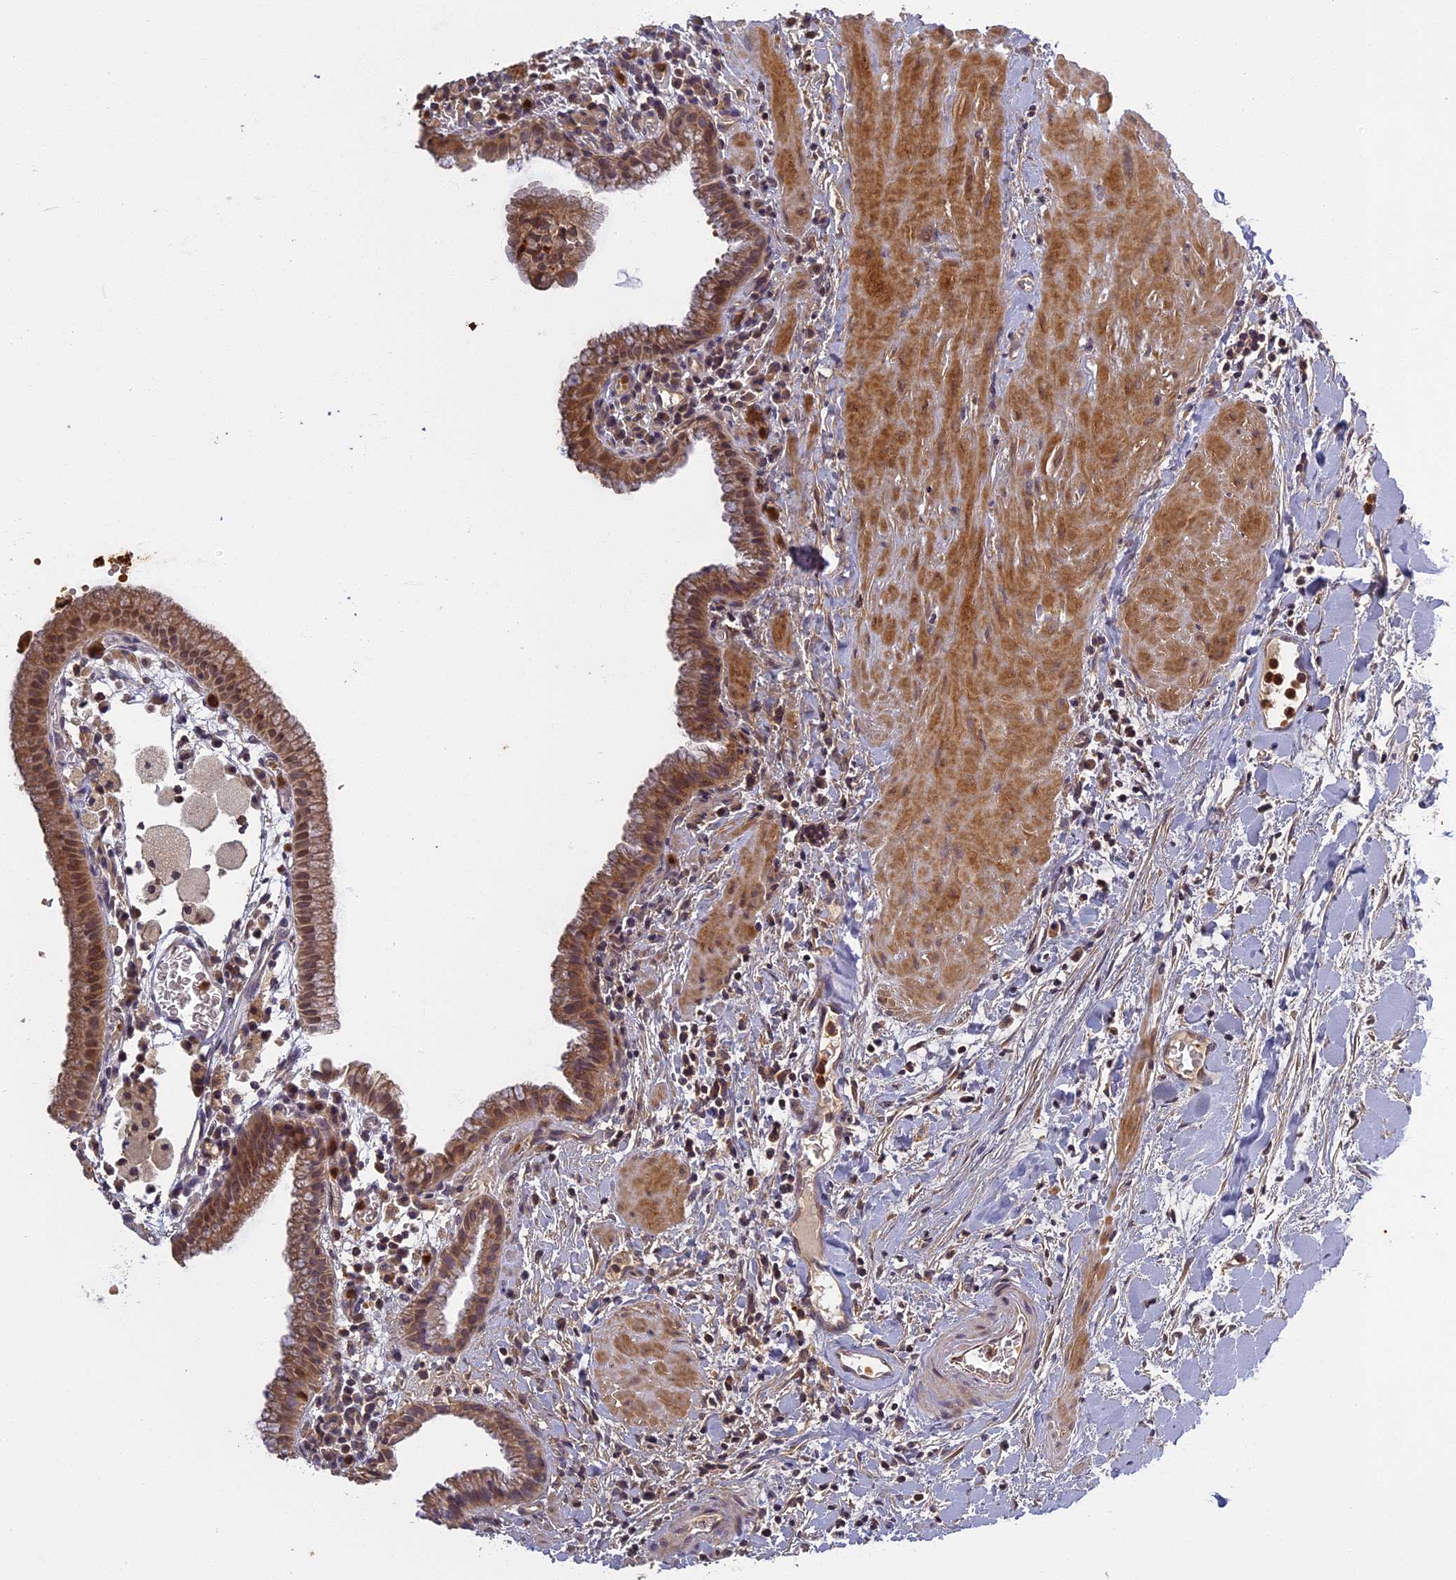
{"staining": {"intensity": "moderate", "quantity": ">75%", "location": "cytoplasmic/membranous,nuclear"}, "tissue": "gallbladder", "cell_type": "Glandular cells", "image_type": "normal", "snomed": [{"axis": "morphology", "description": "Normal tissue, NOS"}, {"axis": "topography", "description": "Gallbladder"}], "caption": "Immunohistochemistry (IHC) of unremarkable human gallbladder displays medium levels of moderate cytoplasmic/membranous,nuclear expression in approximately >75% of glandular cells. (DAB (3,3'-diaminobenzidine) IHC, brown staining for protein, blue staining for nuclei).", "gene": "AP4E1", "patient": {"sex": "male", "age": 78}}